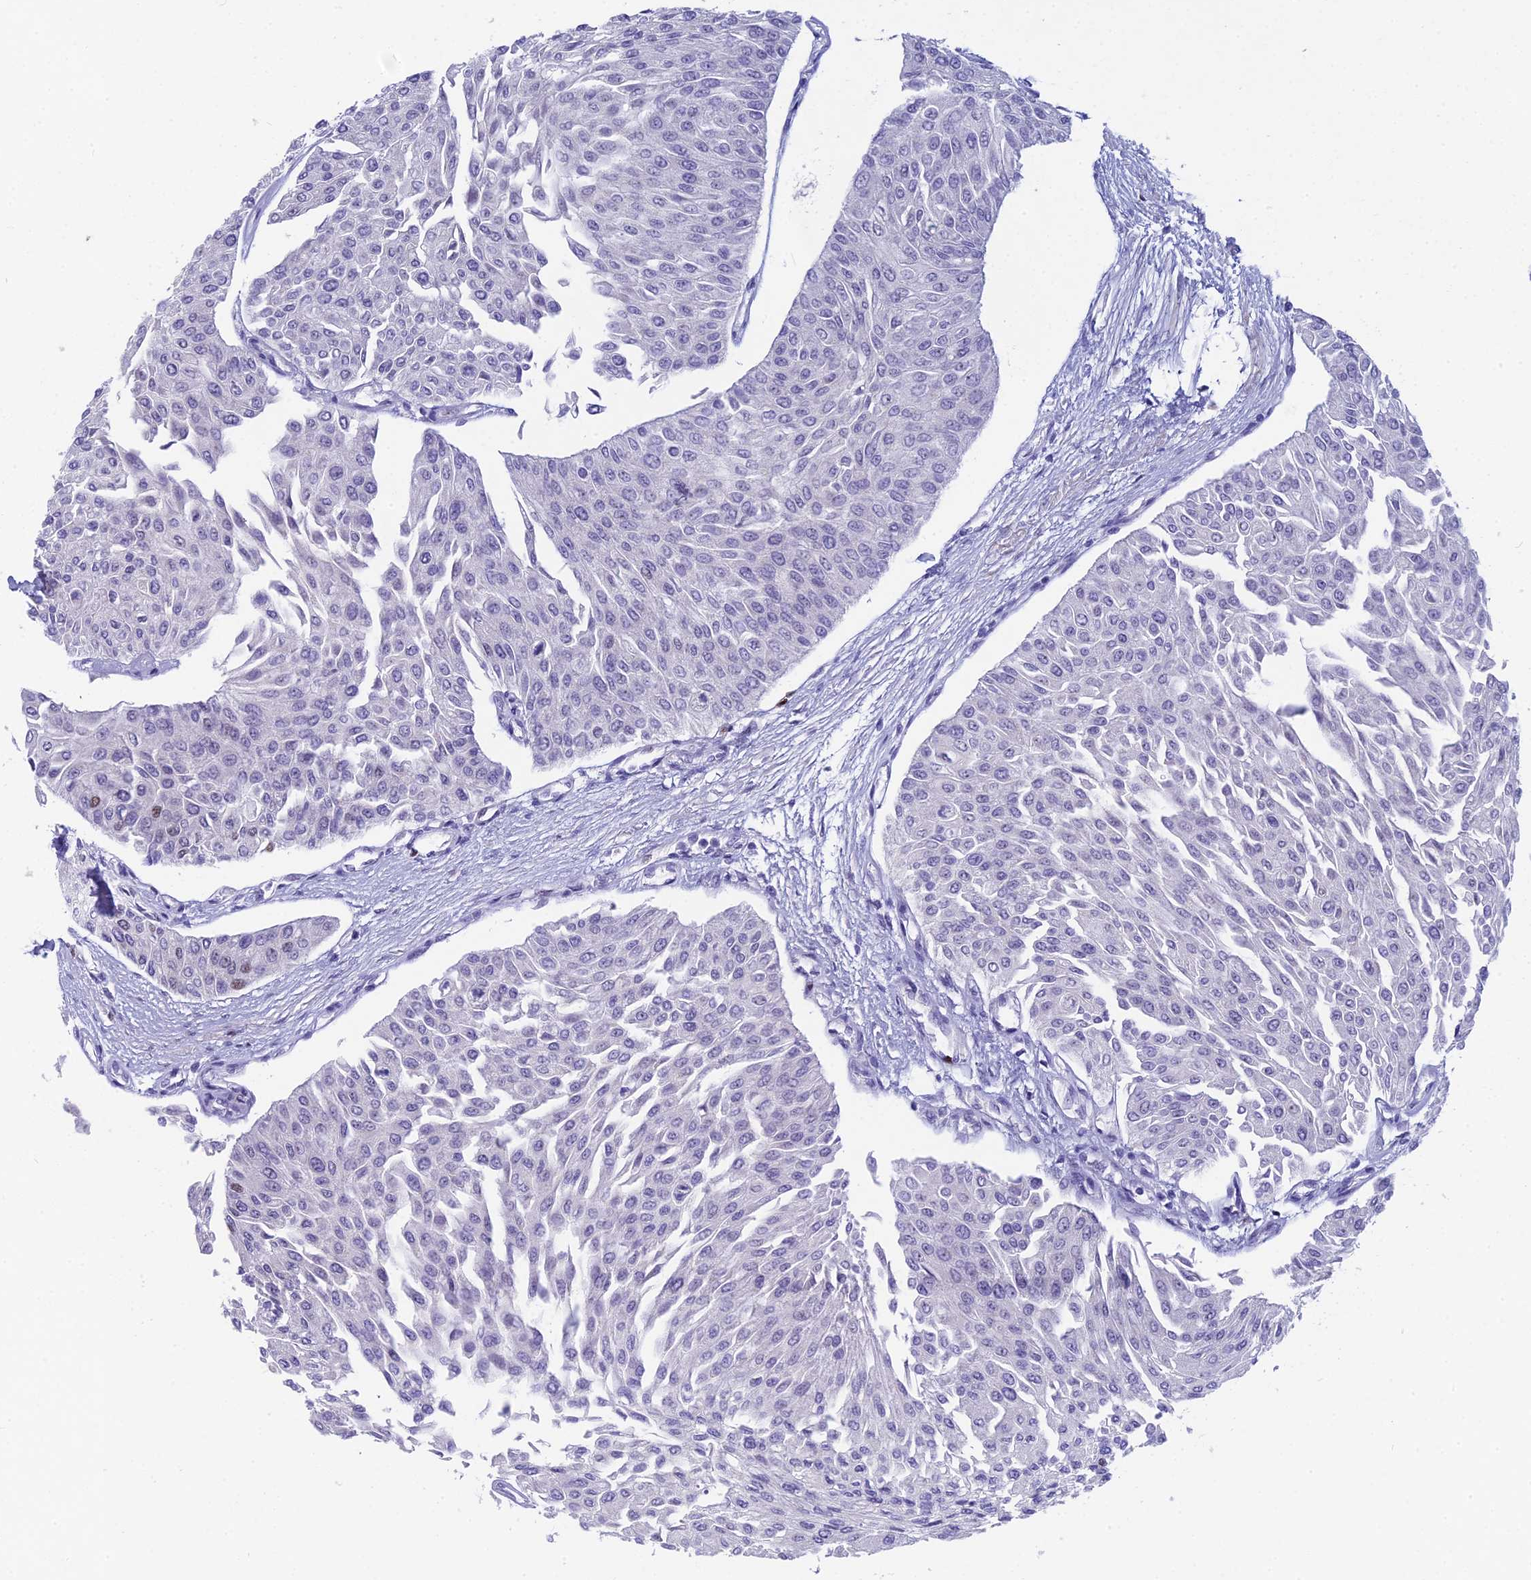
{"staining": {"intensity": "moderate", "quantity": "<25%", "location": "nuclear"}, "tissue": "urothelial cancer", "cell_type": "Tumor cells", "image_type": "cancer", "snomed": [{"axis": "morphology", "description": "Urothelial carcinoma, Low grade"}, {"axis": "topography", "description": "Urinary bladder"}], "caption": "This is an image of IHC staining of low-grade urothelial carcinoma, which shows moderate positivity in the nuclear of tumor cells.", "gene": "NSA2", "patient": {"sex": "male", "age": 67}}